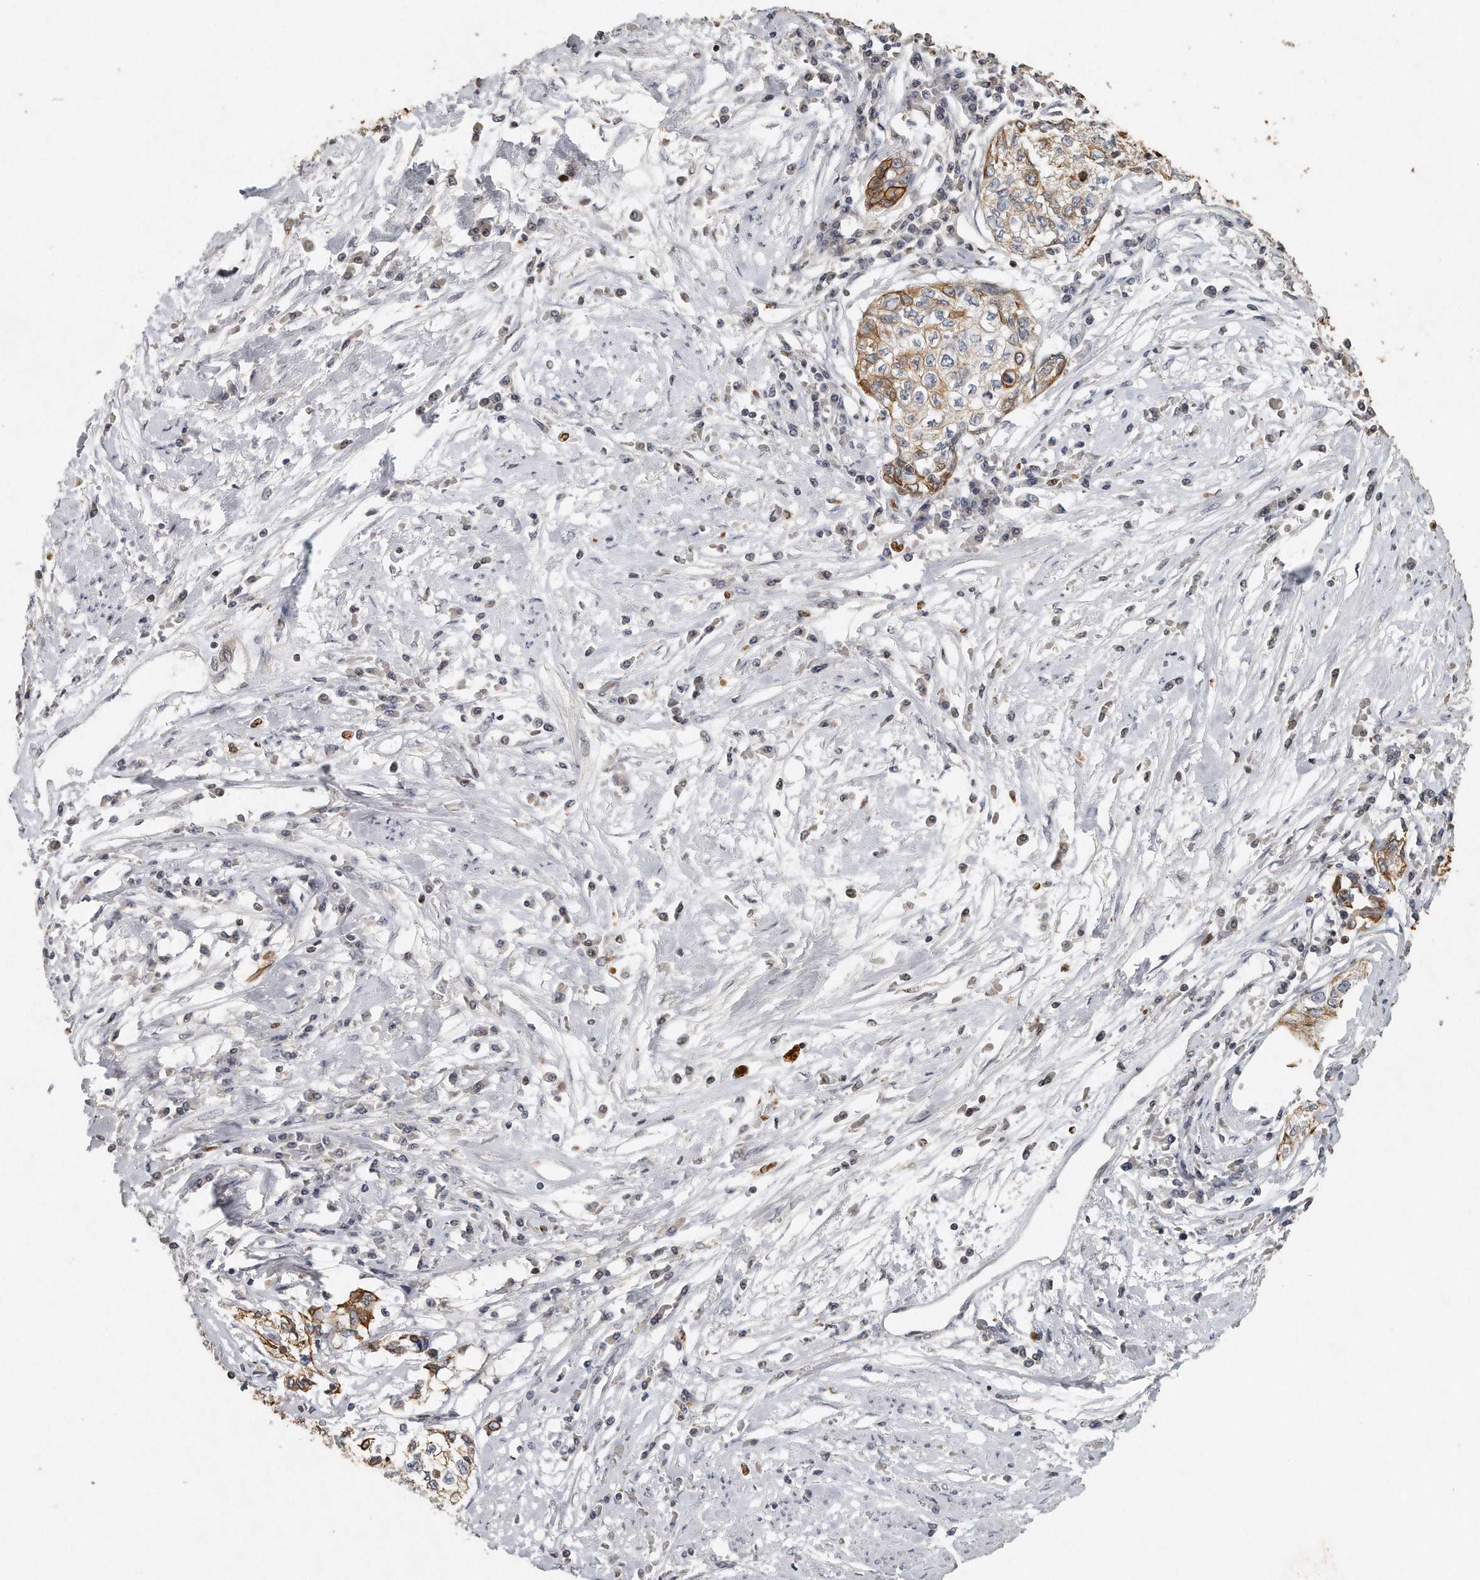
{"staining": {"intensity": "moderate", "quantity": ">75%", "location": "cytoplasmic/membranous"}, "tissue": "cervical cancer", "cell_type": "Tumor cells", "image_type": "cancer", "snomed": [{"axis": "morphology", "description": "Squamous cell carcinoma, NOS"}, {"axis": "topography", "description": "Cervix"}], "caption": "Immunohistochemistry (IHC) photomicrograph of human cervical squamous cell carcinoma stained for a protein (brown), which demonstrates medium levels of moderate cytoplasmic/membranous expression in approximately >75% of tumor cells.", "gene": "CAMK1", "patient": {"sex": "female", "age": 57}}